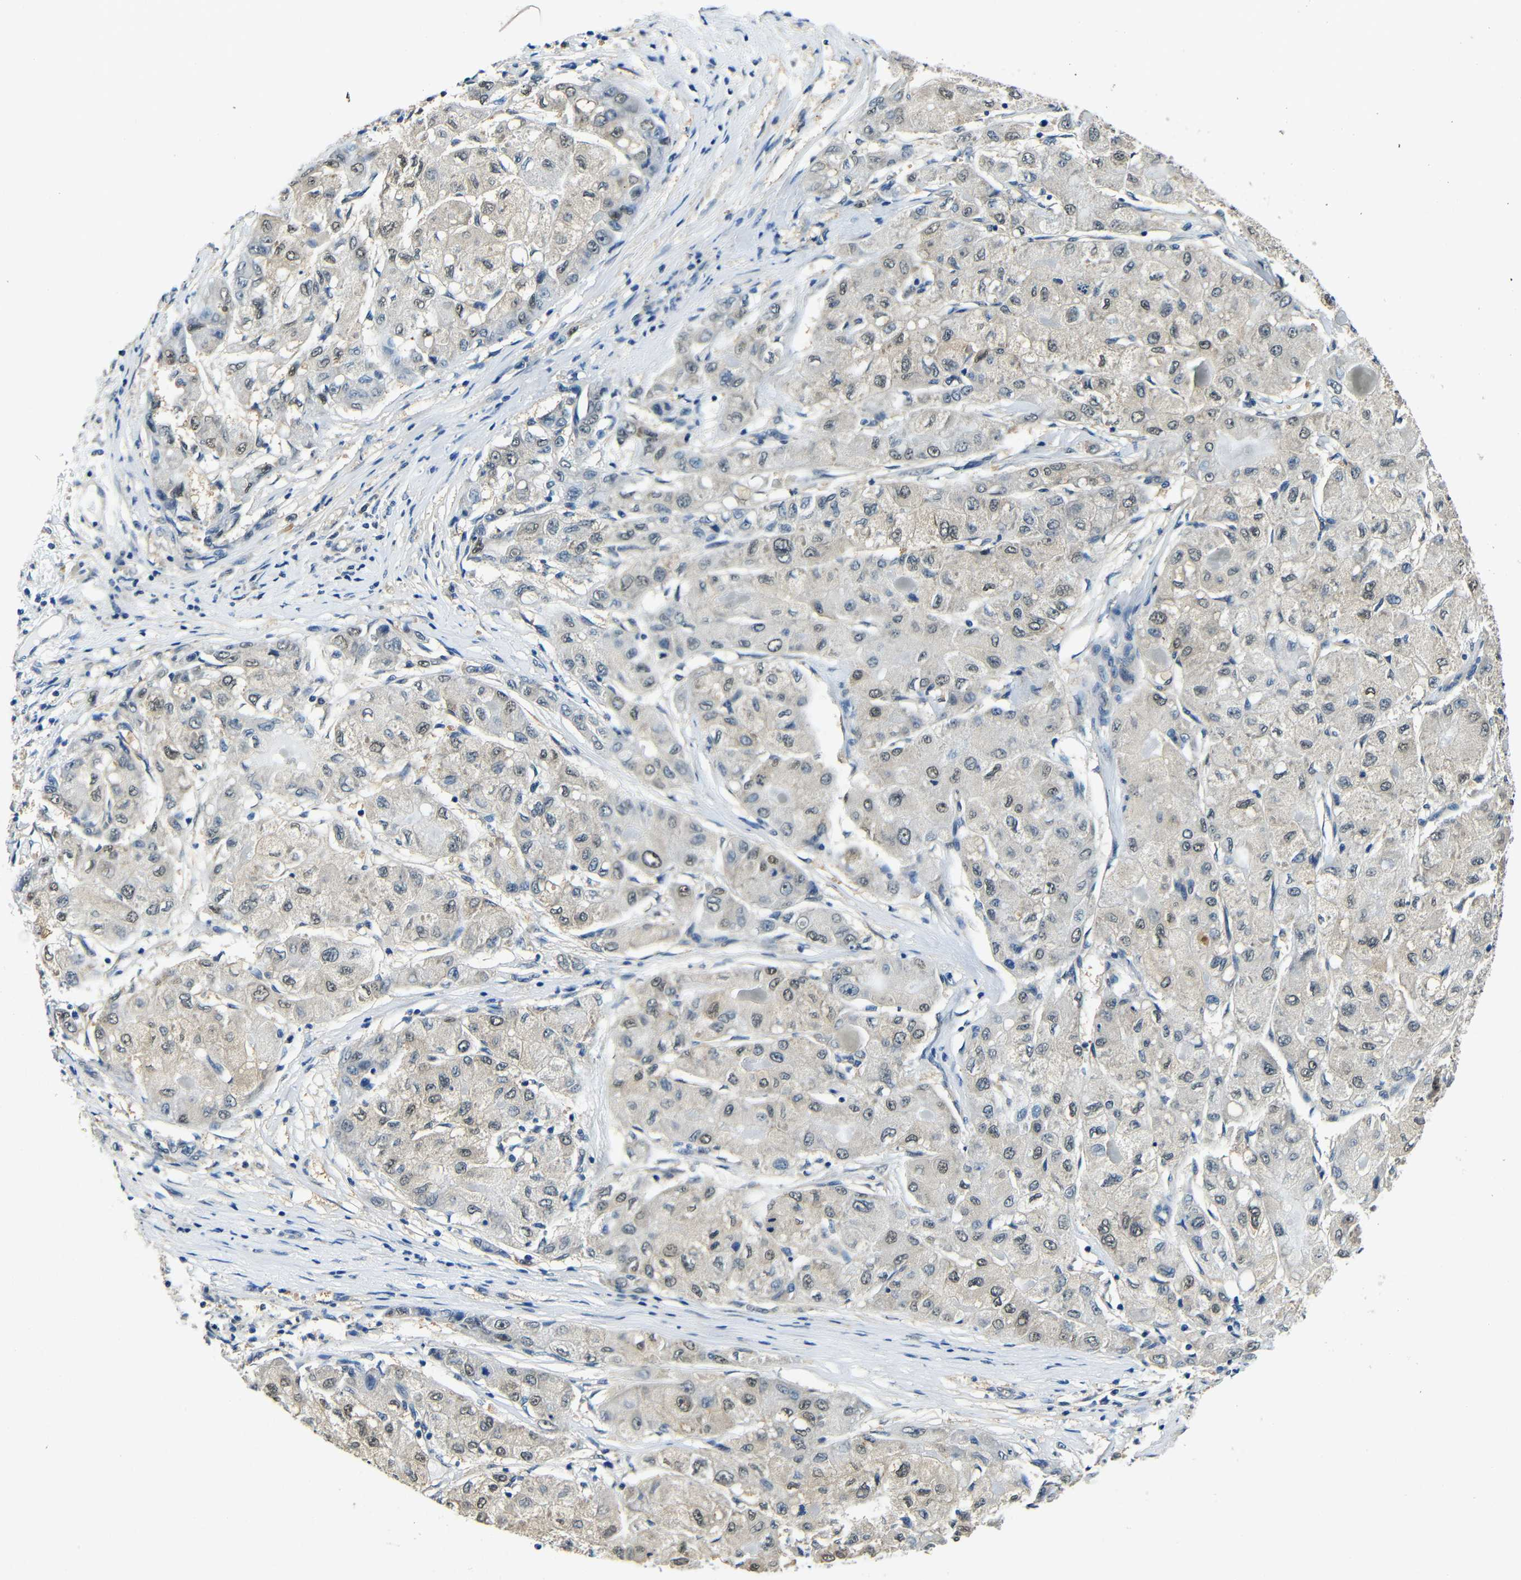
{"staining": {"intensity": "weak", "quantity": "25%-75%", "location": "cytoplasmic/membranous,nuclear"}, "tissue": "liver cancer", "cell_type": "Tumor cells", "image_type": "cancer", "snomed": [{"axis": "morphology", "description": "Carcinoma, Hepatocellular, NOS"}, {"axis": "topography", "description": "Liver"}], "caption": "High-magnification brightfield microscopy of liver cancer (hepatocellular carcinoma) stained with DAB (brown) and counterstained with hematoxylin (blue). tumor cells exhibit weak cytoplasmic/membranous and nuclear expression is seen in about25%-75% of cells. The staining was performed using DAB to visualize the protein expression in brown, while the nuclei were stained in blue with hematoxylin (Magnification: 20x).", "gene": "ADAP1", "patient": {"sex": "male", "age": 80}}